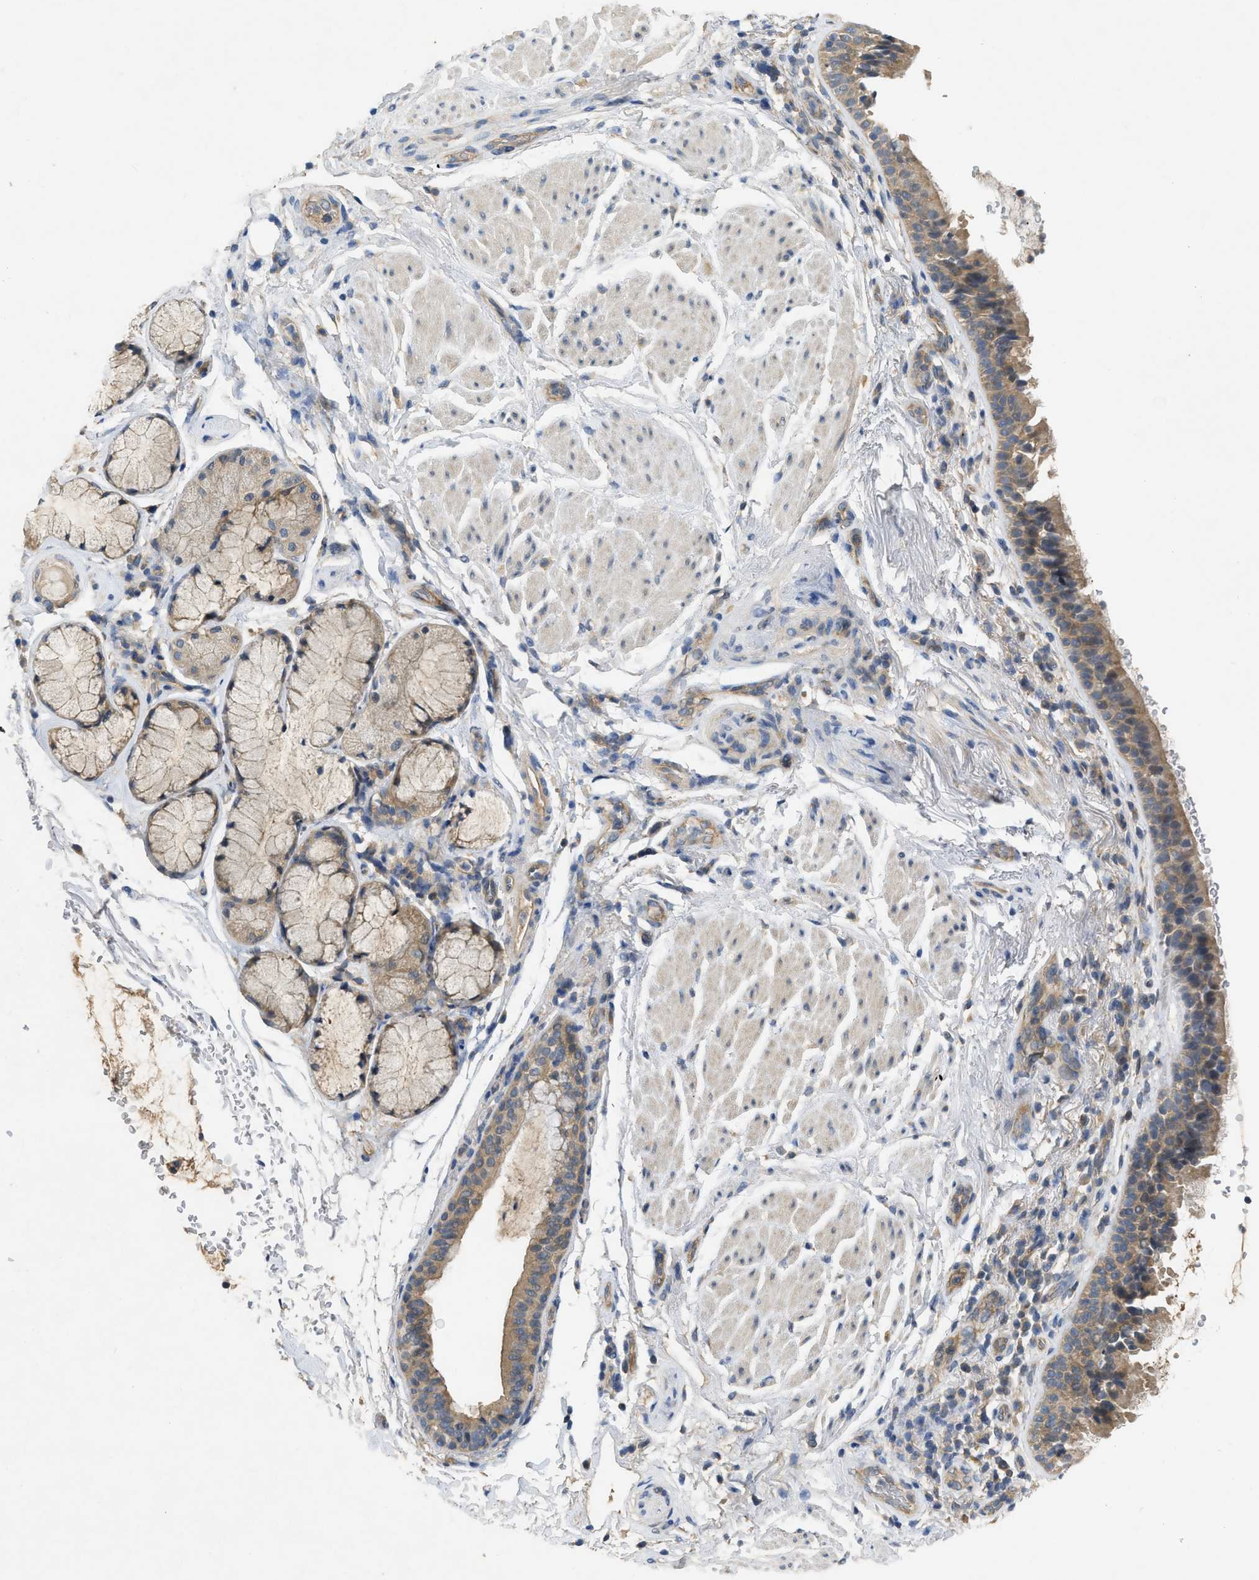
{"staining": {"intensity": "moderate", "quantity": ">75%", "location": "cytoplasmic/membranous"}, "tissue": "bronchus", "cell_type": "Respiratory epithelial cells", "image_type": "normal", "snomed": [{"axis": "morphology", "description": "Normal tissue, NOS"}, {"axis": "morphology", "description": "Inflammation, NOS"}, {"axis": "topography", "description": "Cartilage tissue"}, {"axis": "topography", "description": "Bronchus"}], "caption": "Bronchus stained for a protein (brown) displays moderate cytoplasmic/membranous positive expression in about >75% of respiratory epithelial cells.", "gene": "PPP3CA", "patient": {"sex": "male", "age": 77}}